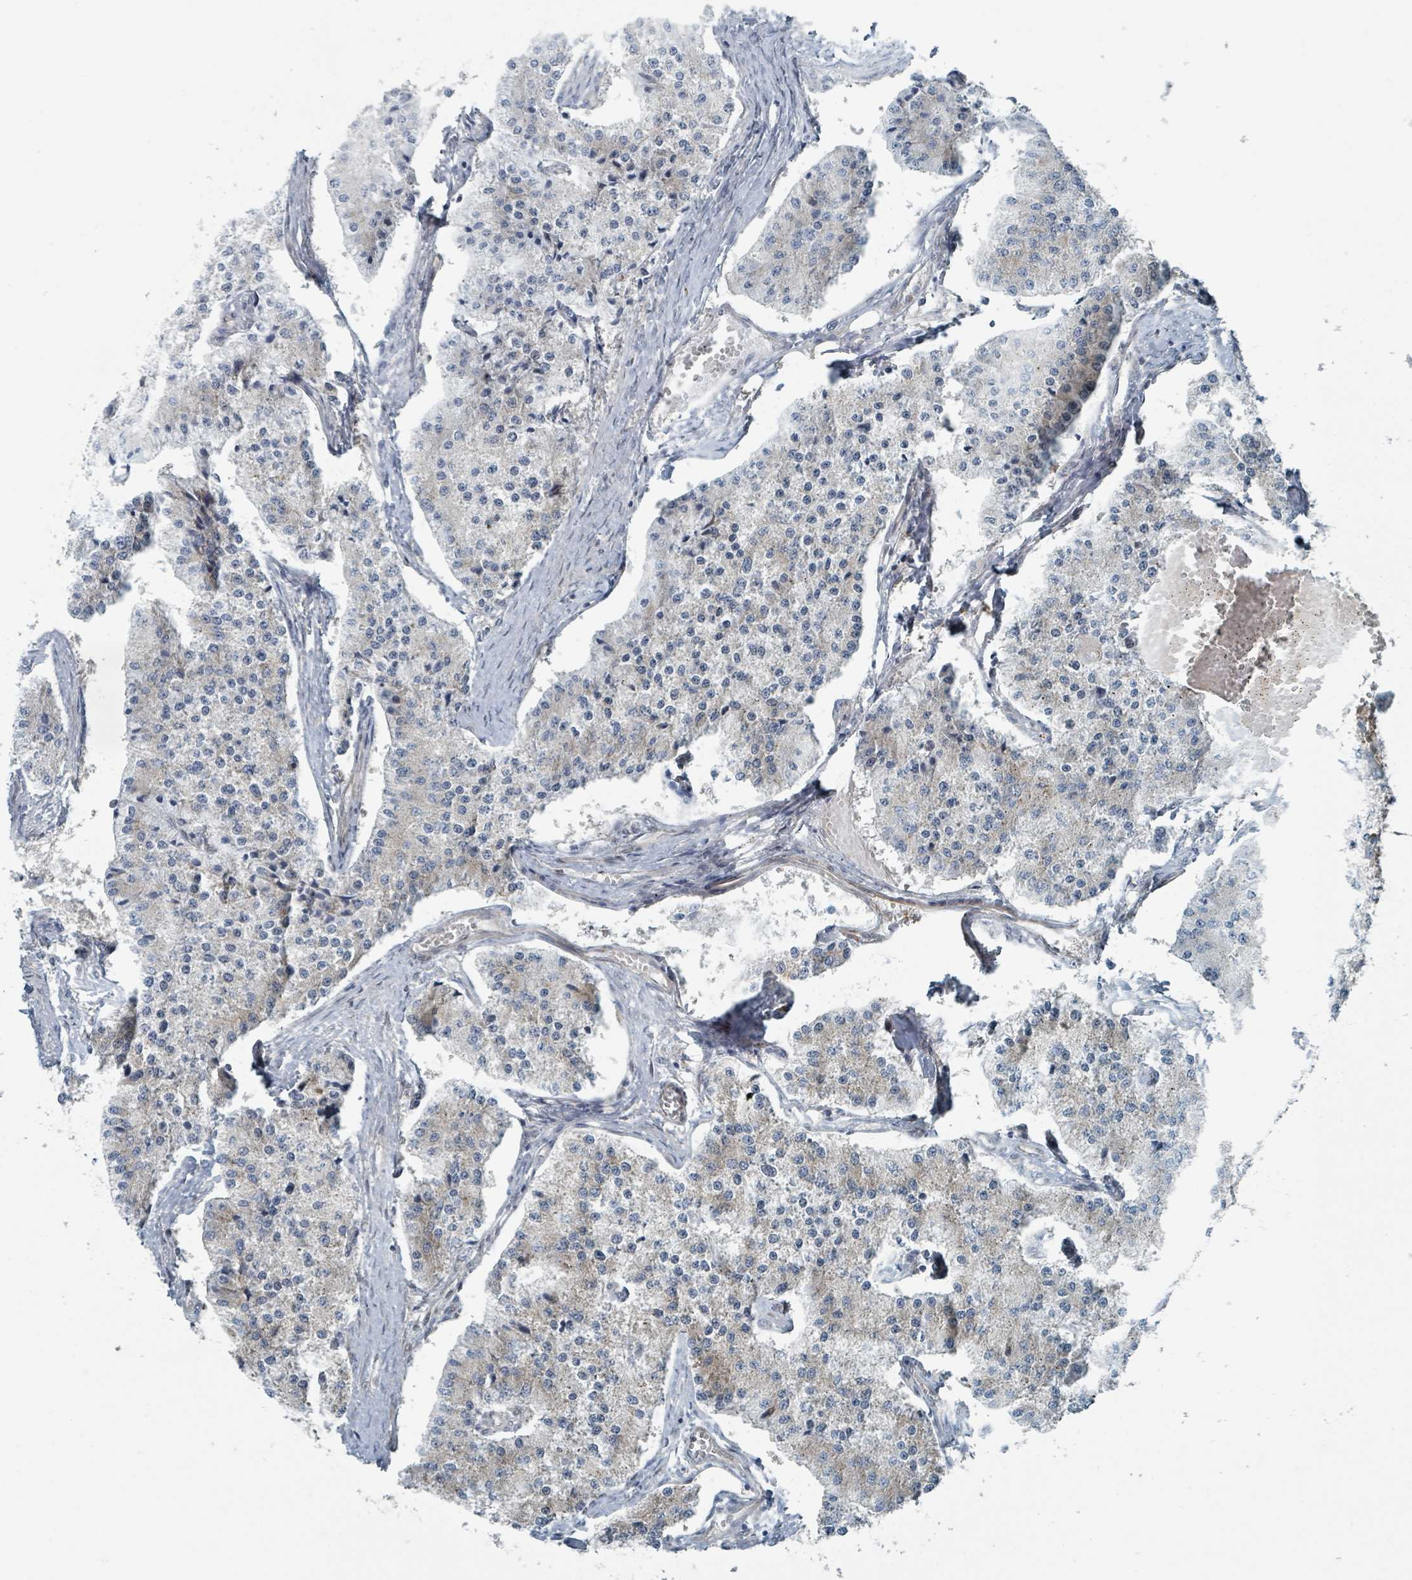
{"staining": {"intensity": "weak", "quantity": "<25%", "location": "cytoplasmic/membranous"}, "tissue": "carcinoid", "cell_type": "Tumor cells", "image_type": "cancer", "snomed": [{"axis": "morphology", "description": "Carcinoid, malignant, NOS"}, {"axis": "topography", "description": "Colon"}], "caption": "An image of human carcinoid is negative for staining in tumor cells.", "gene": "RHPN2", "patient": {"sex": "female", "age": 52}}